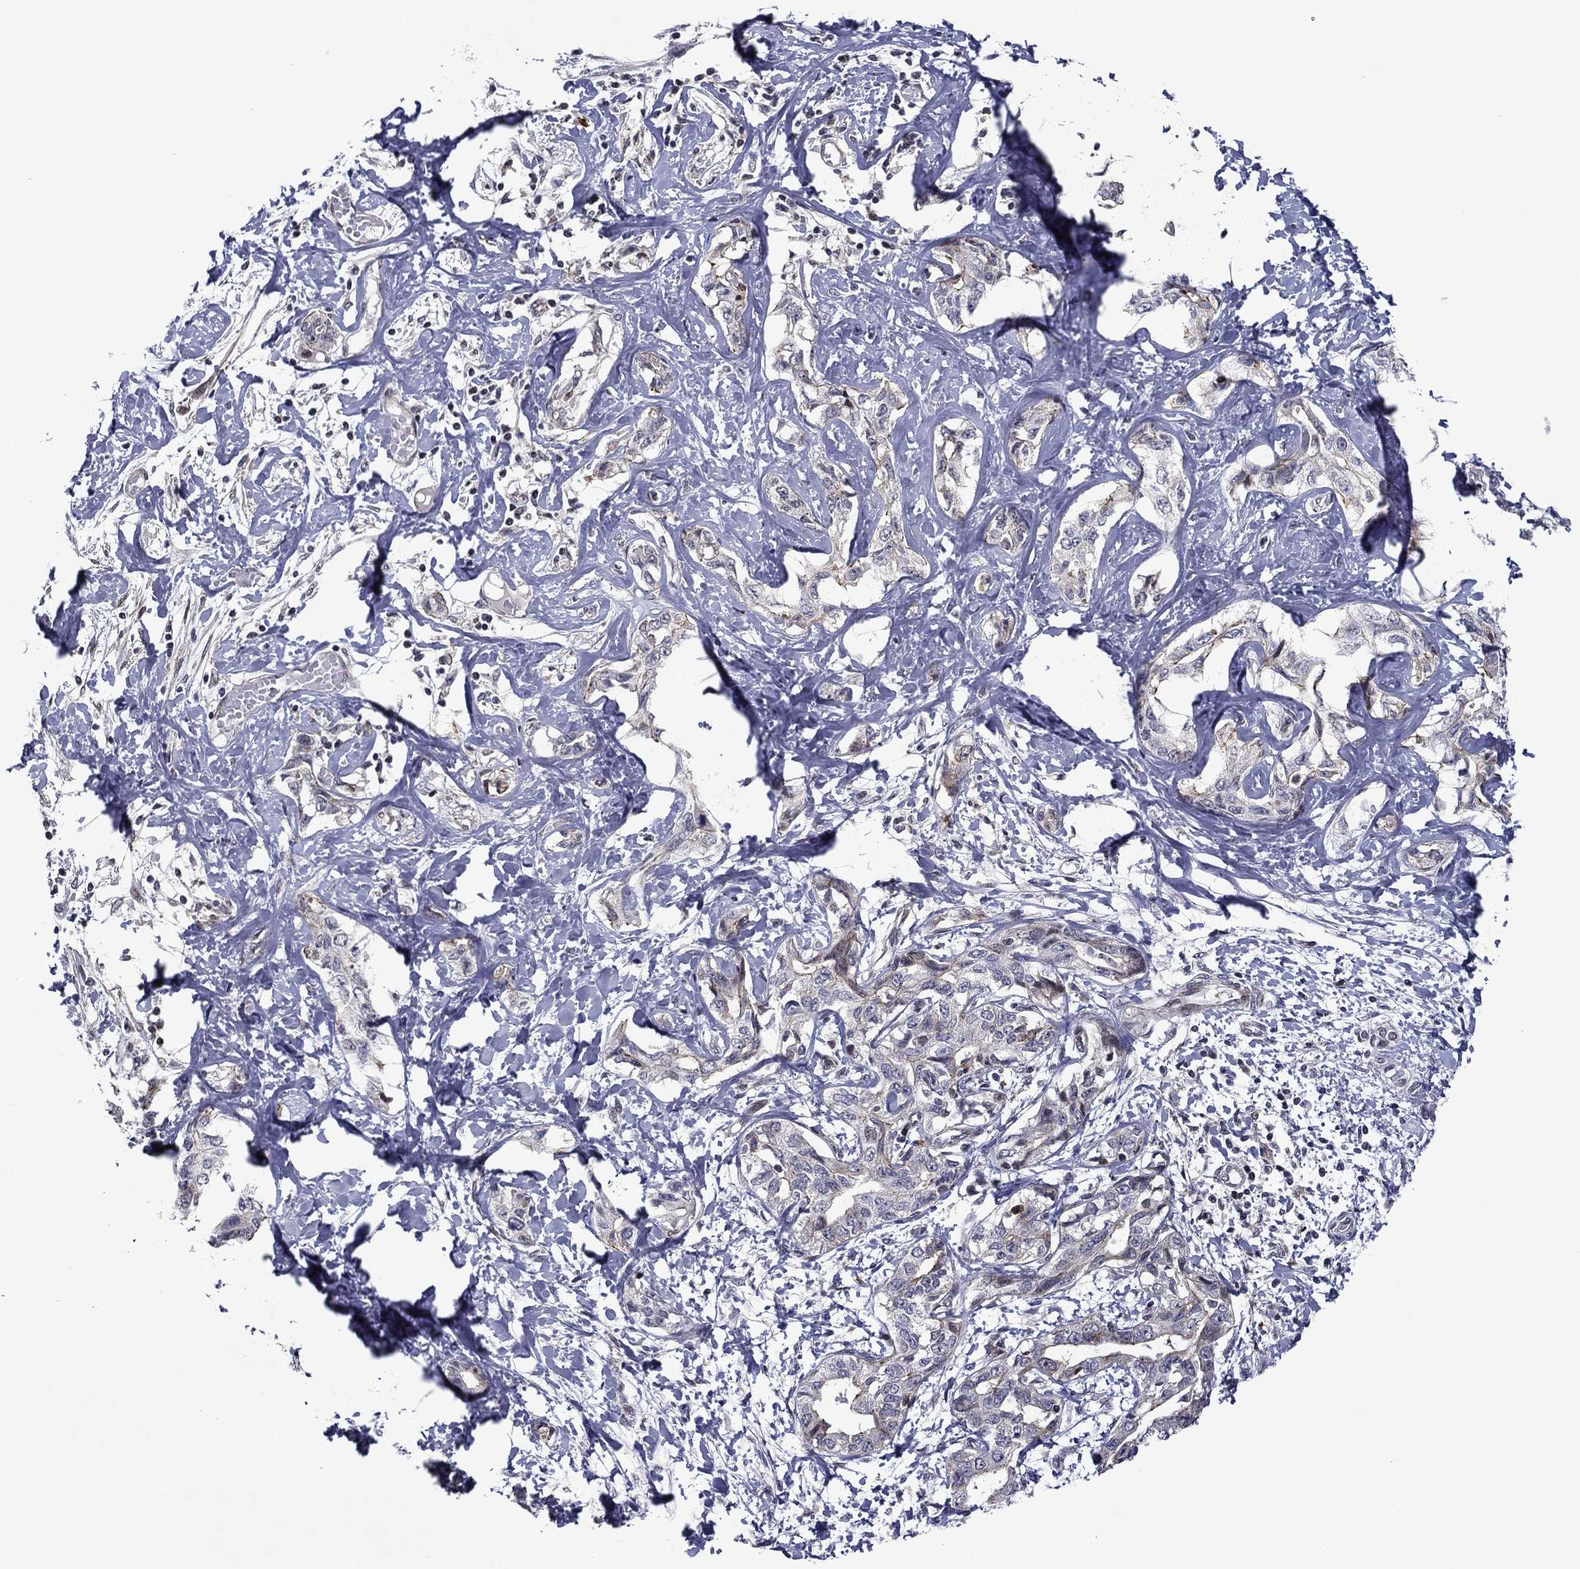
{"staining": {"intensity": "negative", "quantity": "none", "location": "none"}, "tissue": "liver cancer", "cell_type": "Tumor cells", "image_type": "cancer", "snomed": [{"axis": "morphology", "description": "Cholangiocarcinoma"}, {"axis": "topography", "description": "Liver"}], "caption": "Tumor cells are negative for brown protein staining in liver cholangiocarcinoma.", "gene": "B3GAT1", "patient": {"sex": "male", "age": 59}}